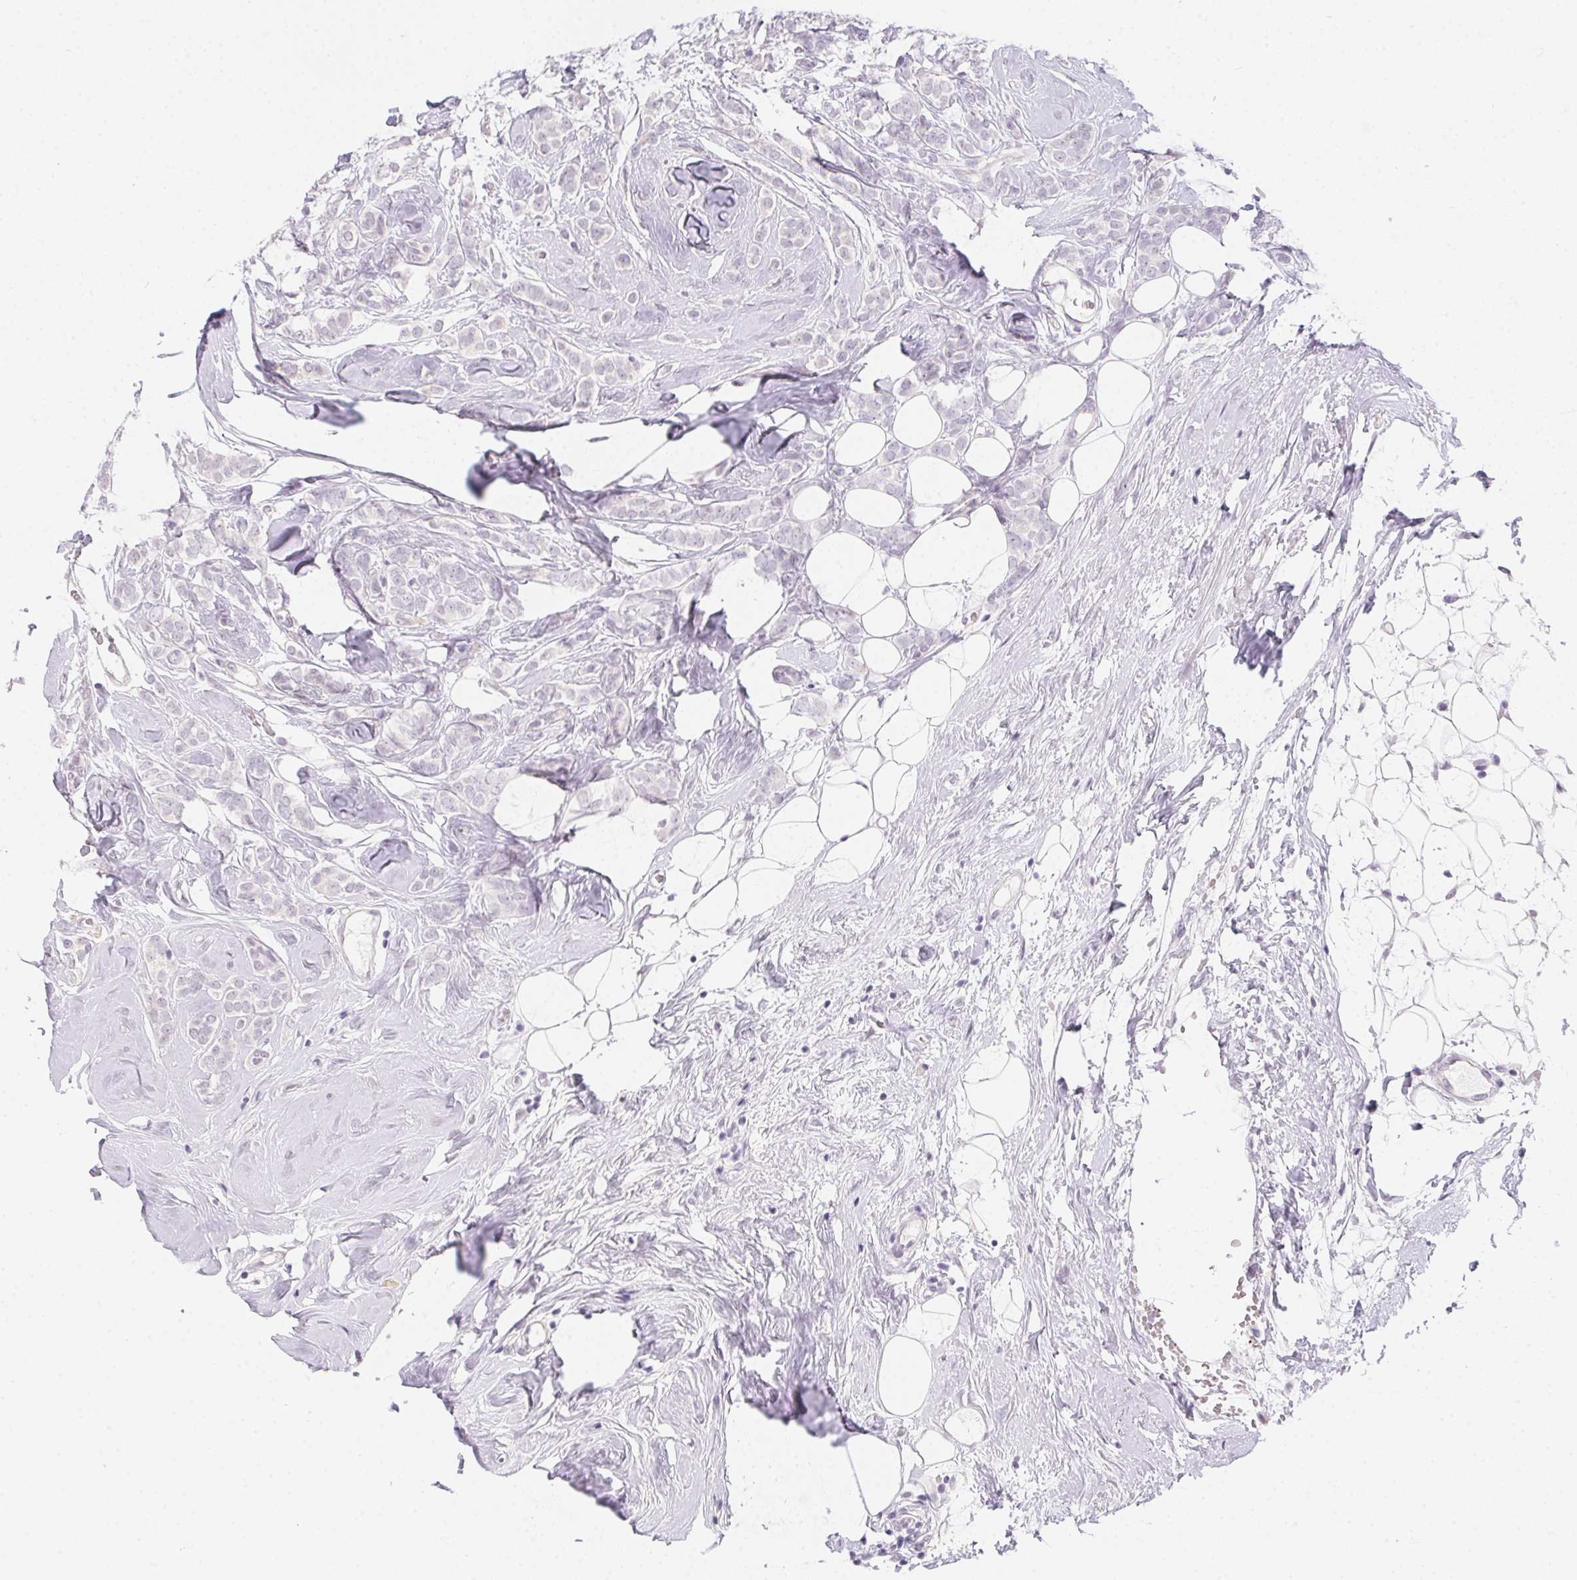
{"staining": {"intensity": "negative", "quantity": "none", "location": "none"}, "tissue": "breast cancer", "cell_type": "Tumor cells", "image_type": "cancer", "snomed": [{"axis": "morphology", "description": "Lobular carcinoma"}, {"axis": "topography", "description": "Breast"}], "caption": "Immunohistochemistry of human breast cancer displays no expression in tumor cells.", "gene": "MORC1", "patient": {"sex": "female", "age": 49}}